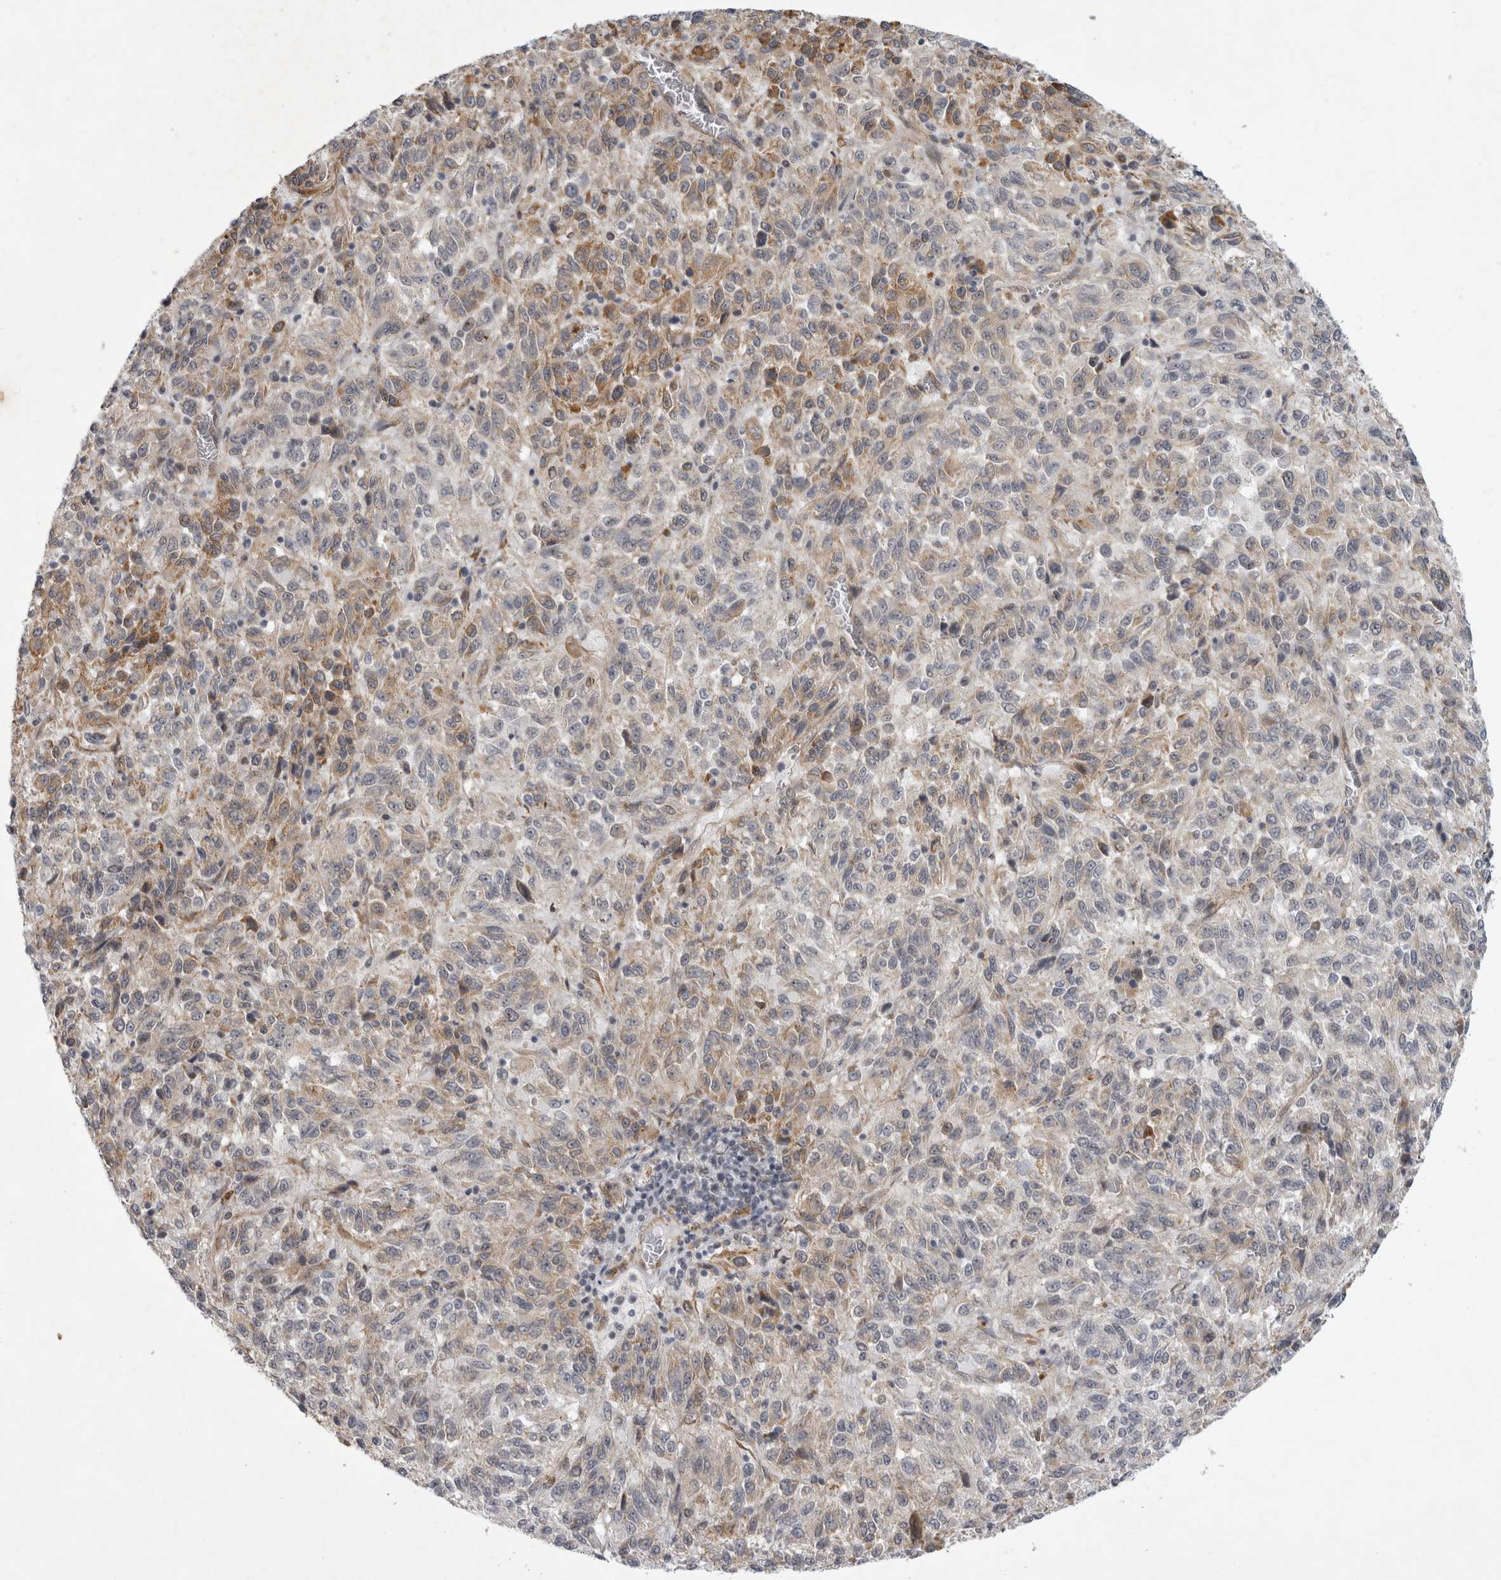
{"staining": {"intensity": "weak", "quantity": "25%-75%", "location": "cytoplasmic/membranous"}, "tissue": "melanoma", "cell_type": "Tumor cells", "image_type": "cancer", "snomed": [{"axis": "morphology", "description": "Malignant melanoma, Metastatic site"}, {"axis": "topography", "description": "Lung"}], "caption": "Weak cytoplasmic/membranous positivity for a protein is seen in about 25%-75% of tumor cells of melanoma using IHC.", "gene": "PARP11", "patient": {"sex": "male", "age": 64}}